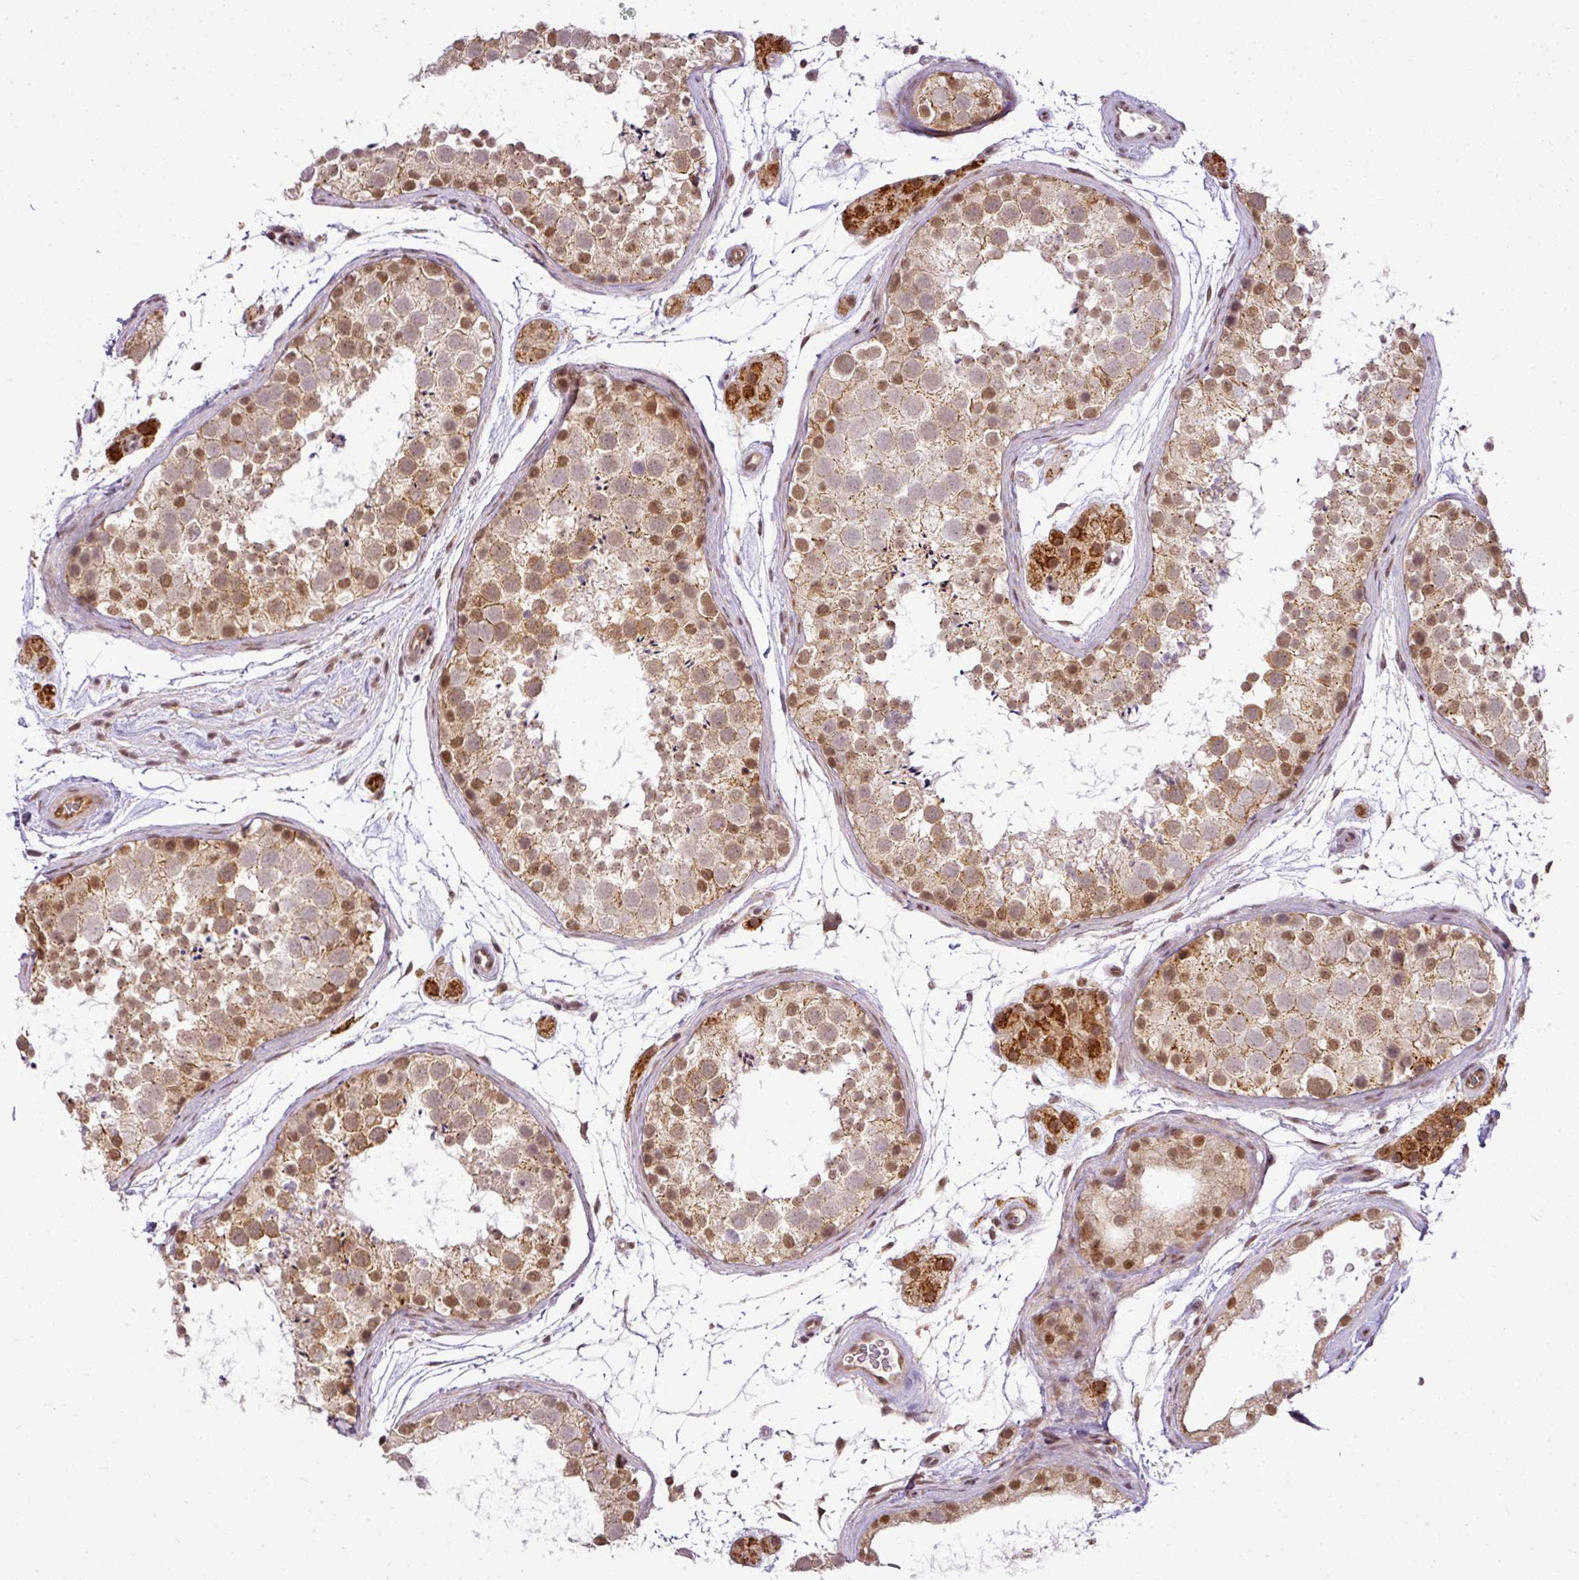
{"staining": {"intensity": "moderate", "quantity": ">75%", "location": "cytoplasmic/membranous,nuclear"}, "tissue": "testis", "cell_type": "Cells in seminiferous ducts", "image_type": "normal", "snomed": [{"axis": "morphology", "description": "Normal tissue, NOS"}, {"axis": "topography", "description": "Testis"}], "caption": "A photomicrograph of testis stained for a protein displays moderate cytoplasmic/membranous,nuclear brown staining in cells in seminiferous ducts. (brown staining indicates protein expression, while blue staining denotes nuclei).", "gene": "C1orf226", "patient": {"sex": "male", "age": 41}}